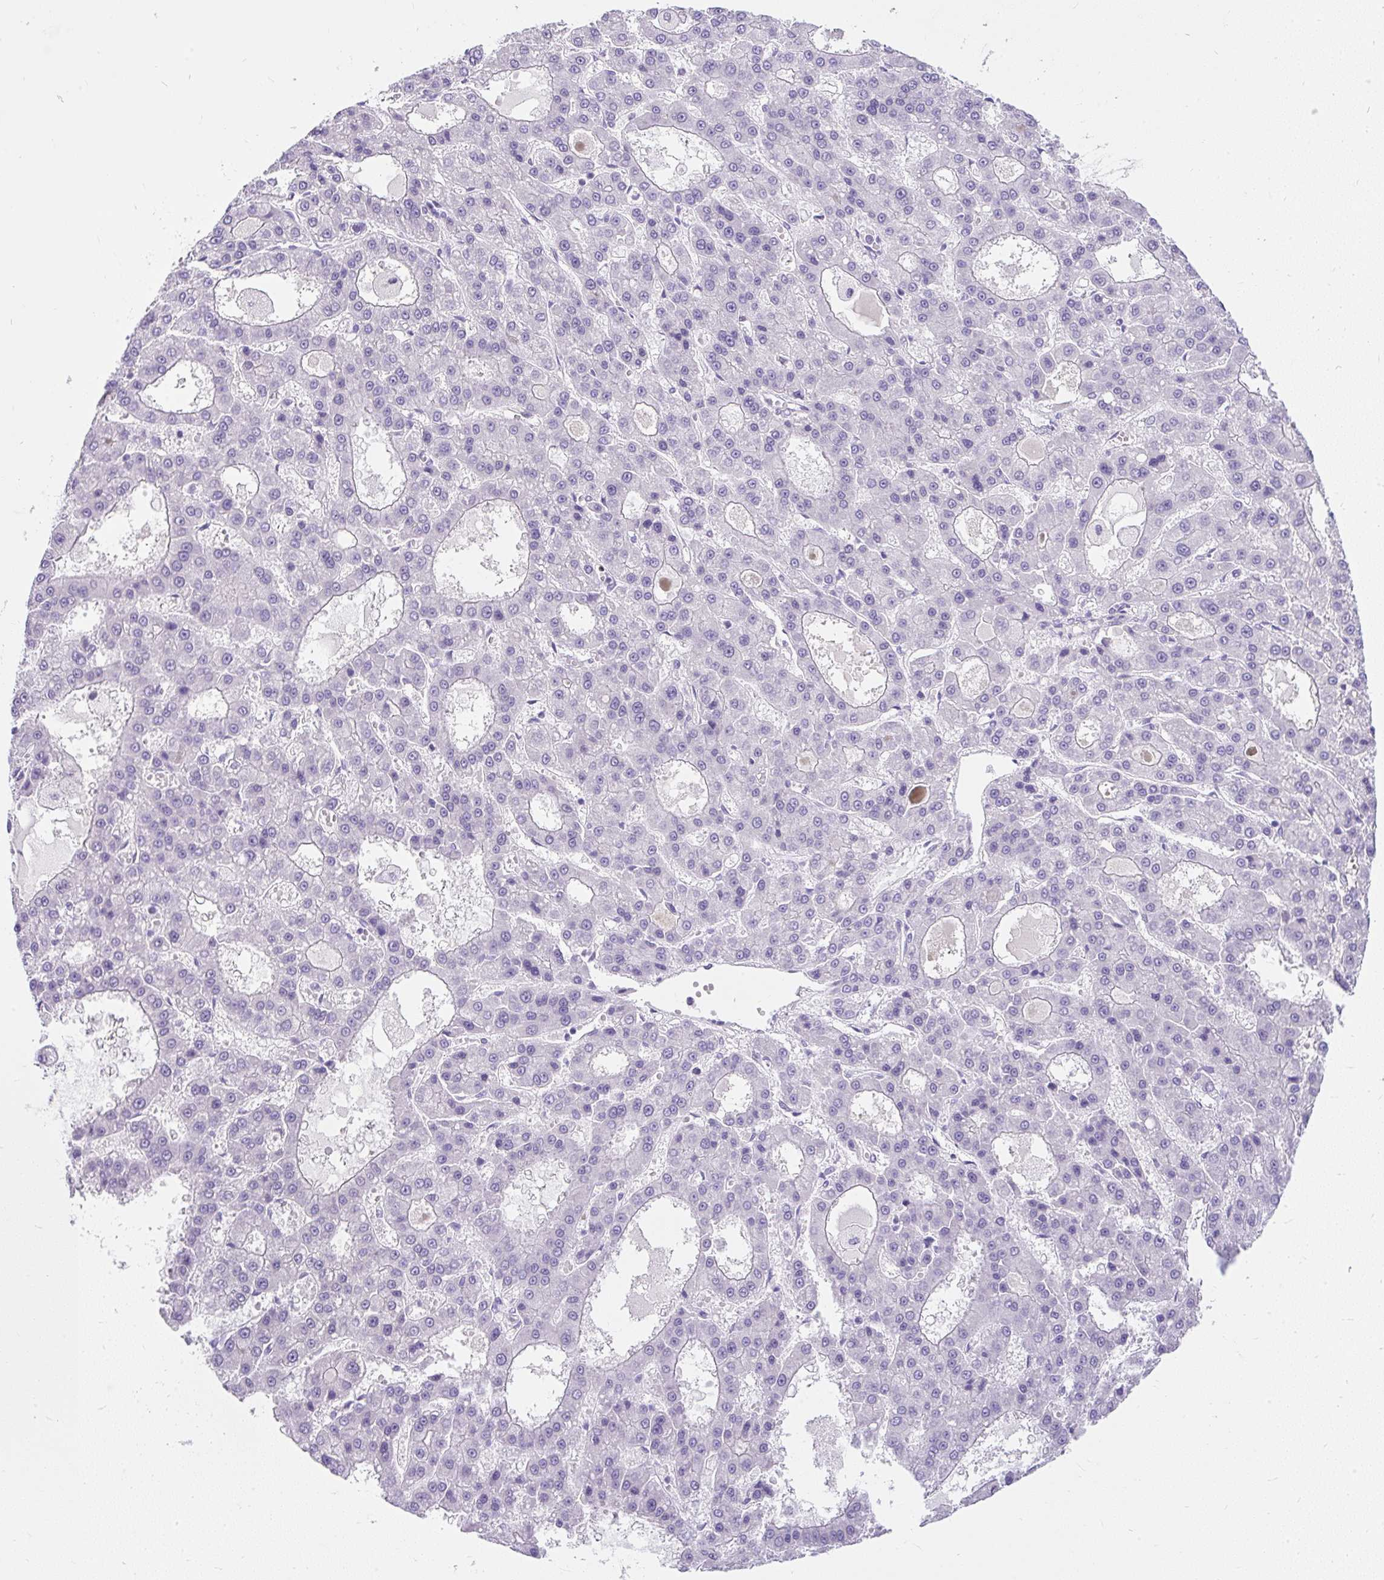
{"staining": {"intensity": "negative", "quantity": "none", "location": "none"}, "tissue": "liver cancer", "cell_type": "Tumor cells", "image_type": "cancer", "snomed": [{"axis": "morphology", "description": "Carcinoma, Hepatocellular, NOS"}, {"axis": "topography", "description": "Liver"}], "caption": "This is an immunohistochemistry (IHC) image of human hepatocellular carcinoma (liver). There is no staining in tumor cells.", "gene": "PLCXD2", "patient": {"sex": "male", "age": 70}}